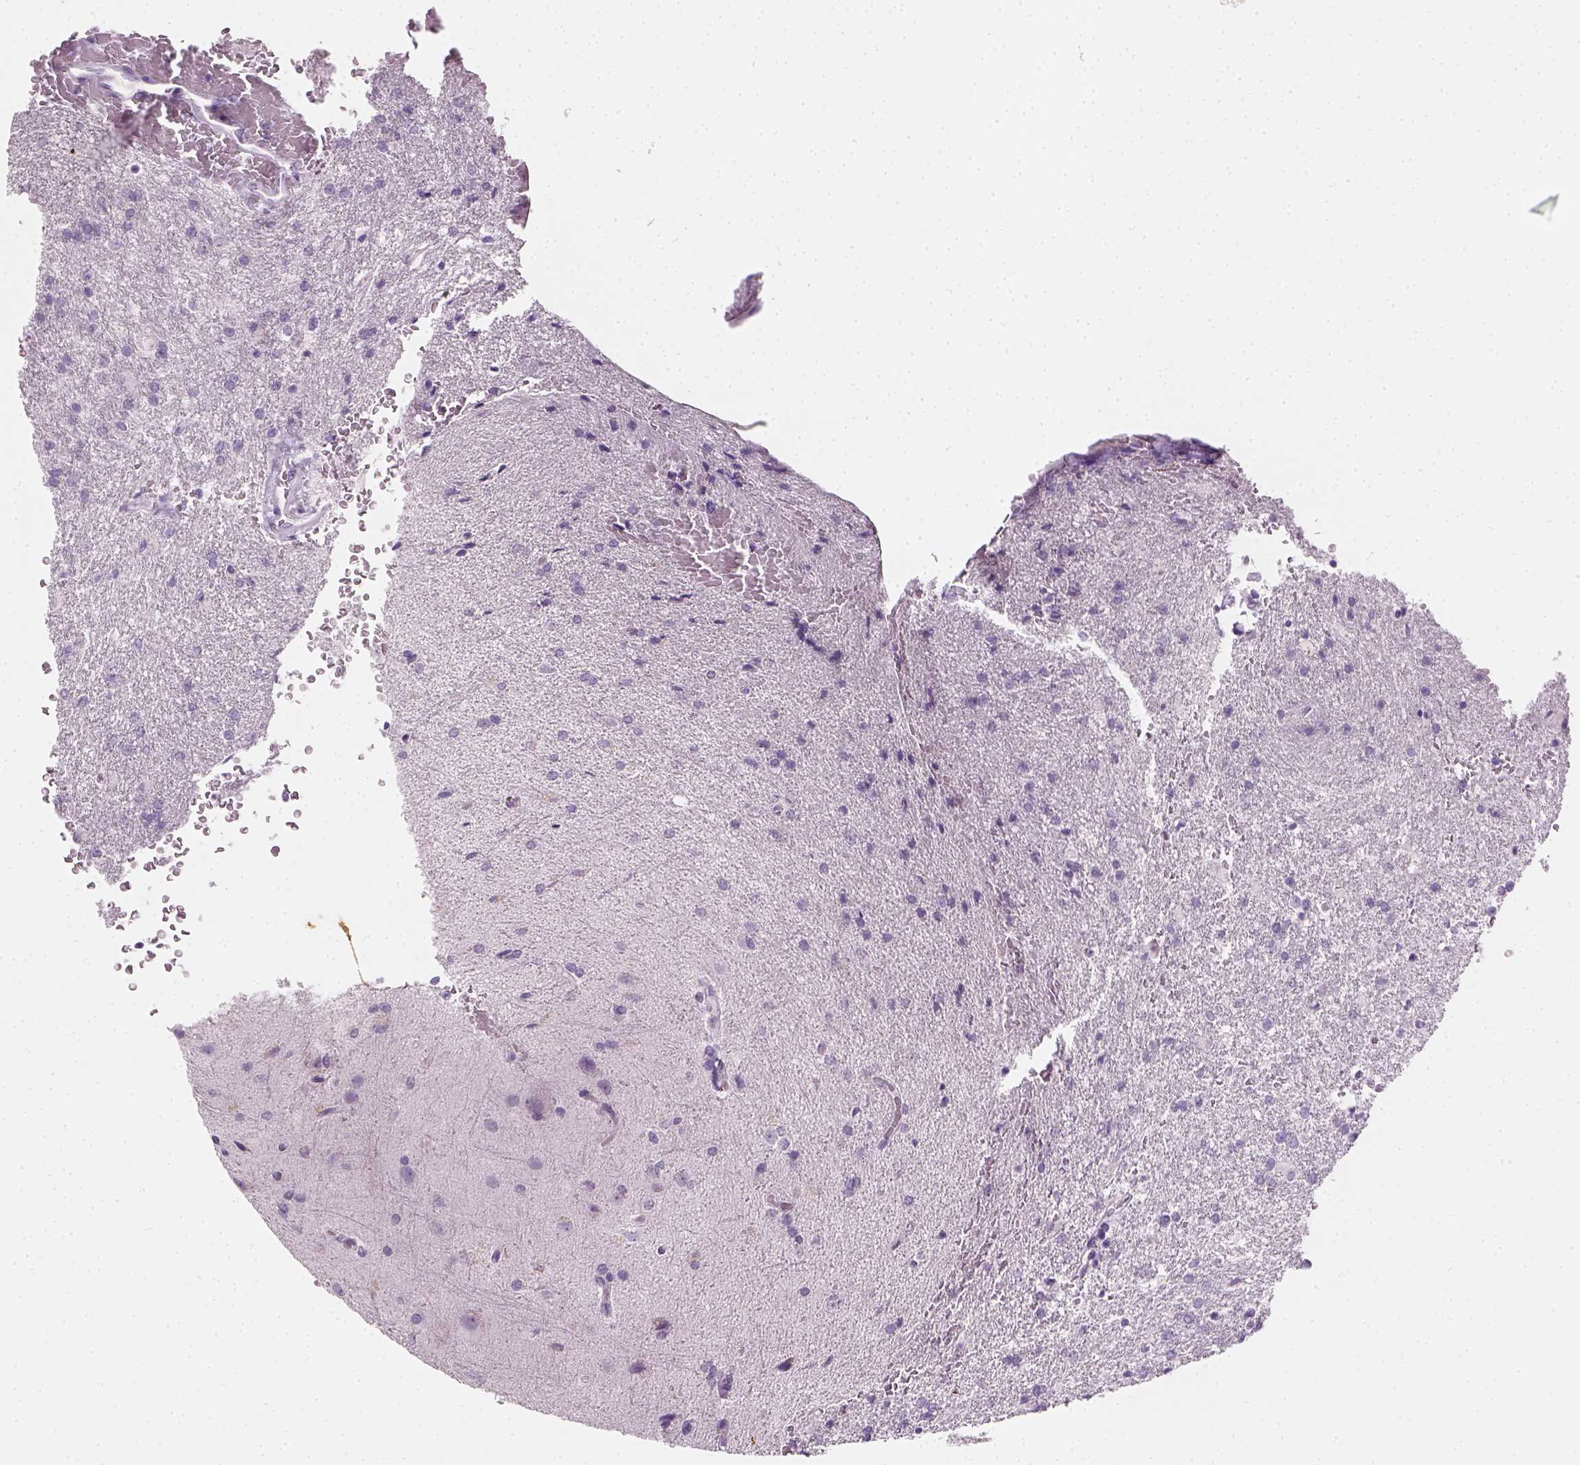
{"staining": {"intensity": "negative", "quantity": "none", "location": "none"}, "tissue": "glioma", "cell_type": "Tumor cells", "image_type": "cancer", "snomed": [{"axis": "morphology", "description": "Glioma, malignant, High grade"}, {"axis": "topography", "description": "Brain"}], "caption": "A histopathology image of high-grade glioma (malignant) stained for a protein reveals no brown staining in tumor cells.", "gene": "TH", "patient": {"sex": "male", "age": 68}}